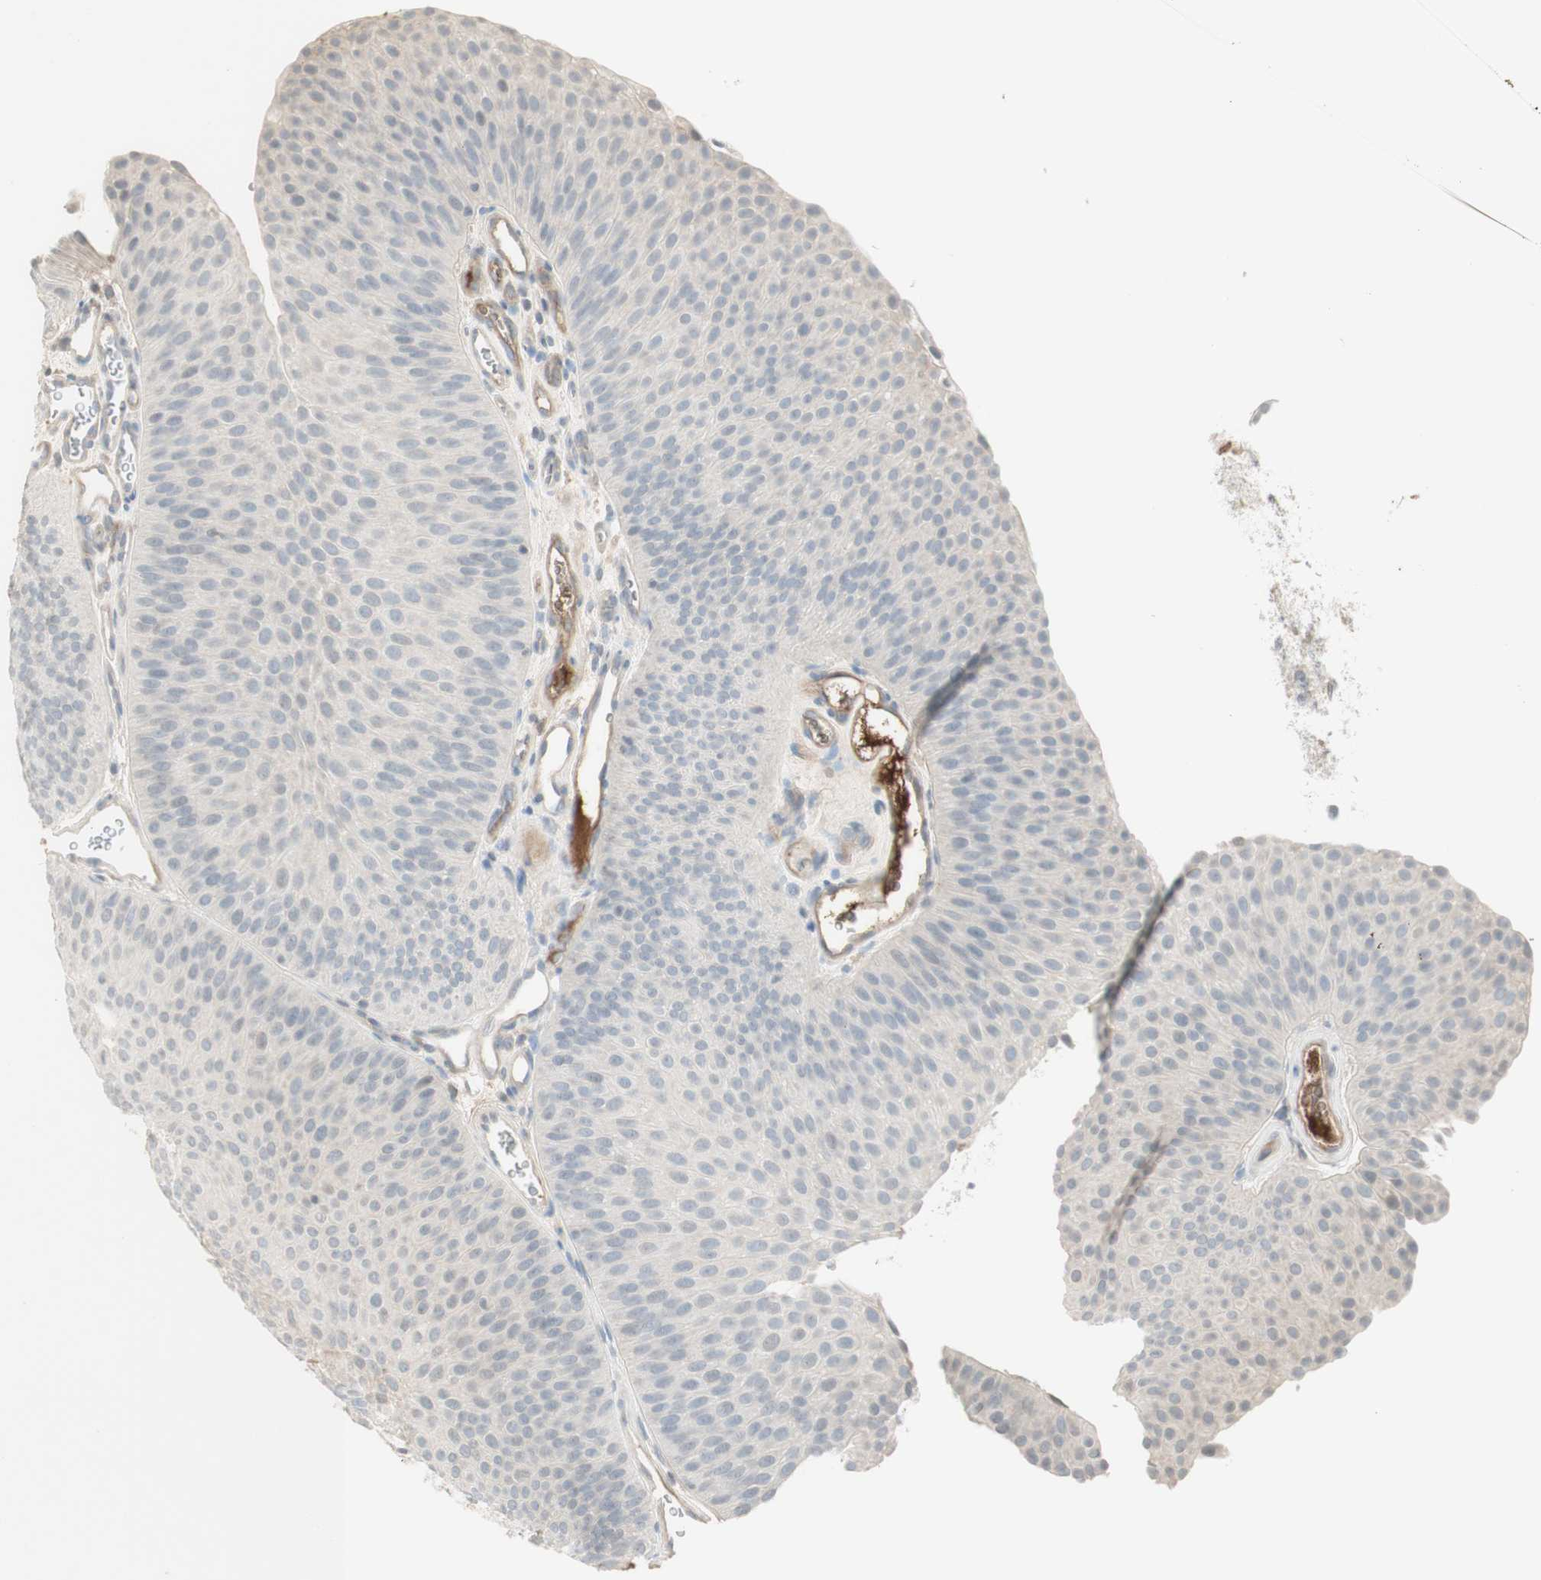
{"staining": {"intensity": "negative", "quantity": "none", "location": "none"}, "tissue": "urothelial cancer", "cell_type": "Tumor cells", "image_type": "cancer", "snomed": [{"axis": "morphology", "description": "Urothelial carcinoma, Low grade"}, {"axis": "topography", "description": "Urinary bladder"}], "caption": "IHC photomicrograph of human urothelial cancer stained for a protein (brown), which displays no expression in tumor cells. (DAB (3,3'-diaminobenzidine) immunohistochemistry (IHC), high magnification).", "gene": "NID1", "patient": {"sex": "female", "age": 60}}